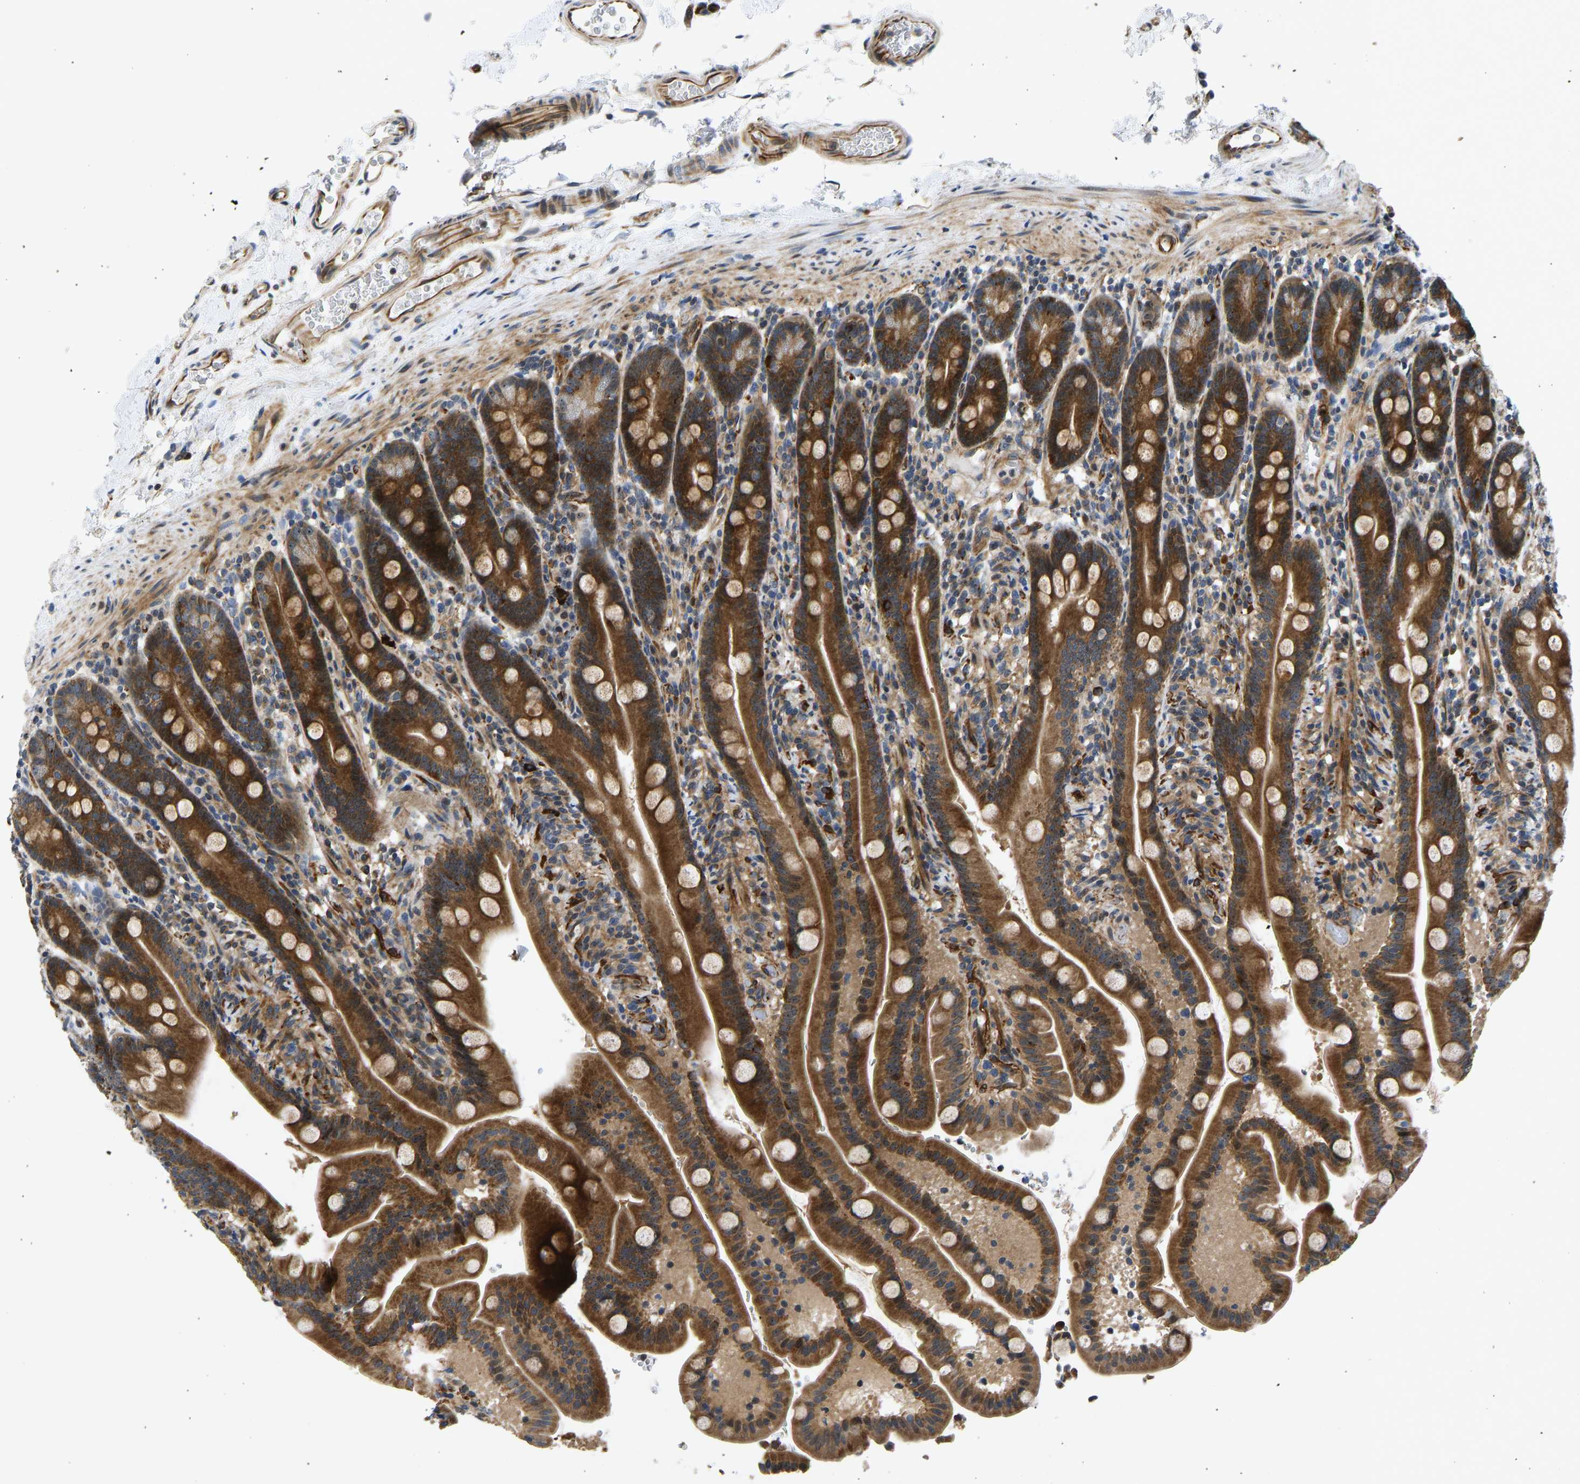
{"staining": {"intensity": "strong", "quantity": ">75%", "location": "cytoplasmic/membranous"}, "tissue": "duodenum", "cell_type": "Glandular cells", "image_type": "normal", "snomed": [{"axis": "morphology", "description": "Normal tissue, NOS"}, {"axis": "topography", "description": "Duodenum"}], "caption": "The photomicrograph reveals immunohistochemical staining of benign duodenum. There is strong cytoplasmic/membranous staining is appreciated in about >75% of glandular cells. (Stains: DAB in brown, nuclei in blue, Microscopy: brightfield microscopy at high magnification).", "gene": "RESF1", "patient": {"sex": "male", "age": 54}}